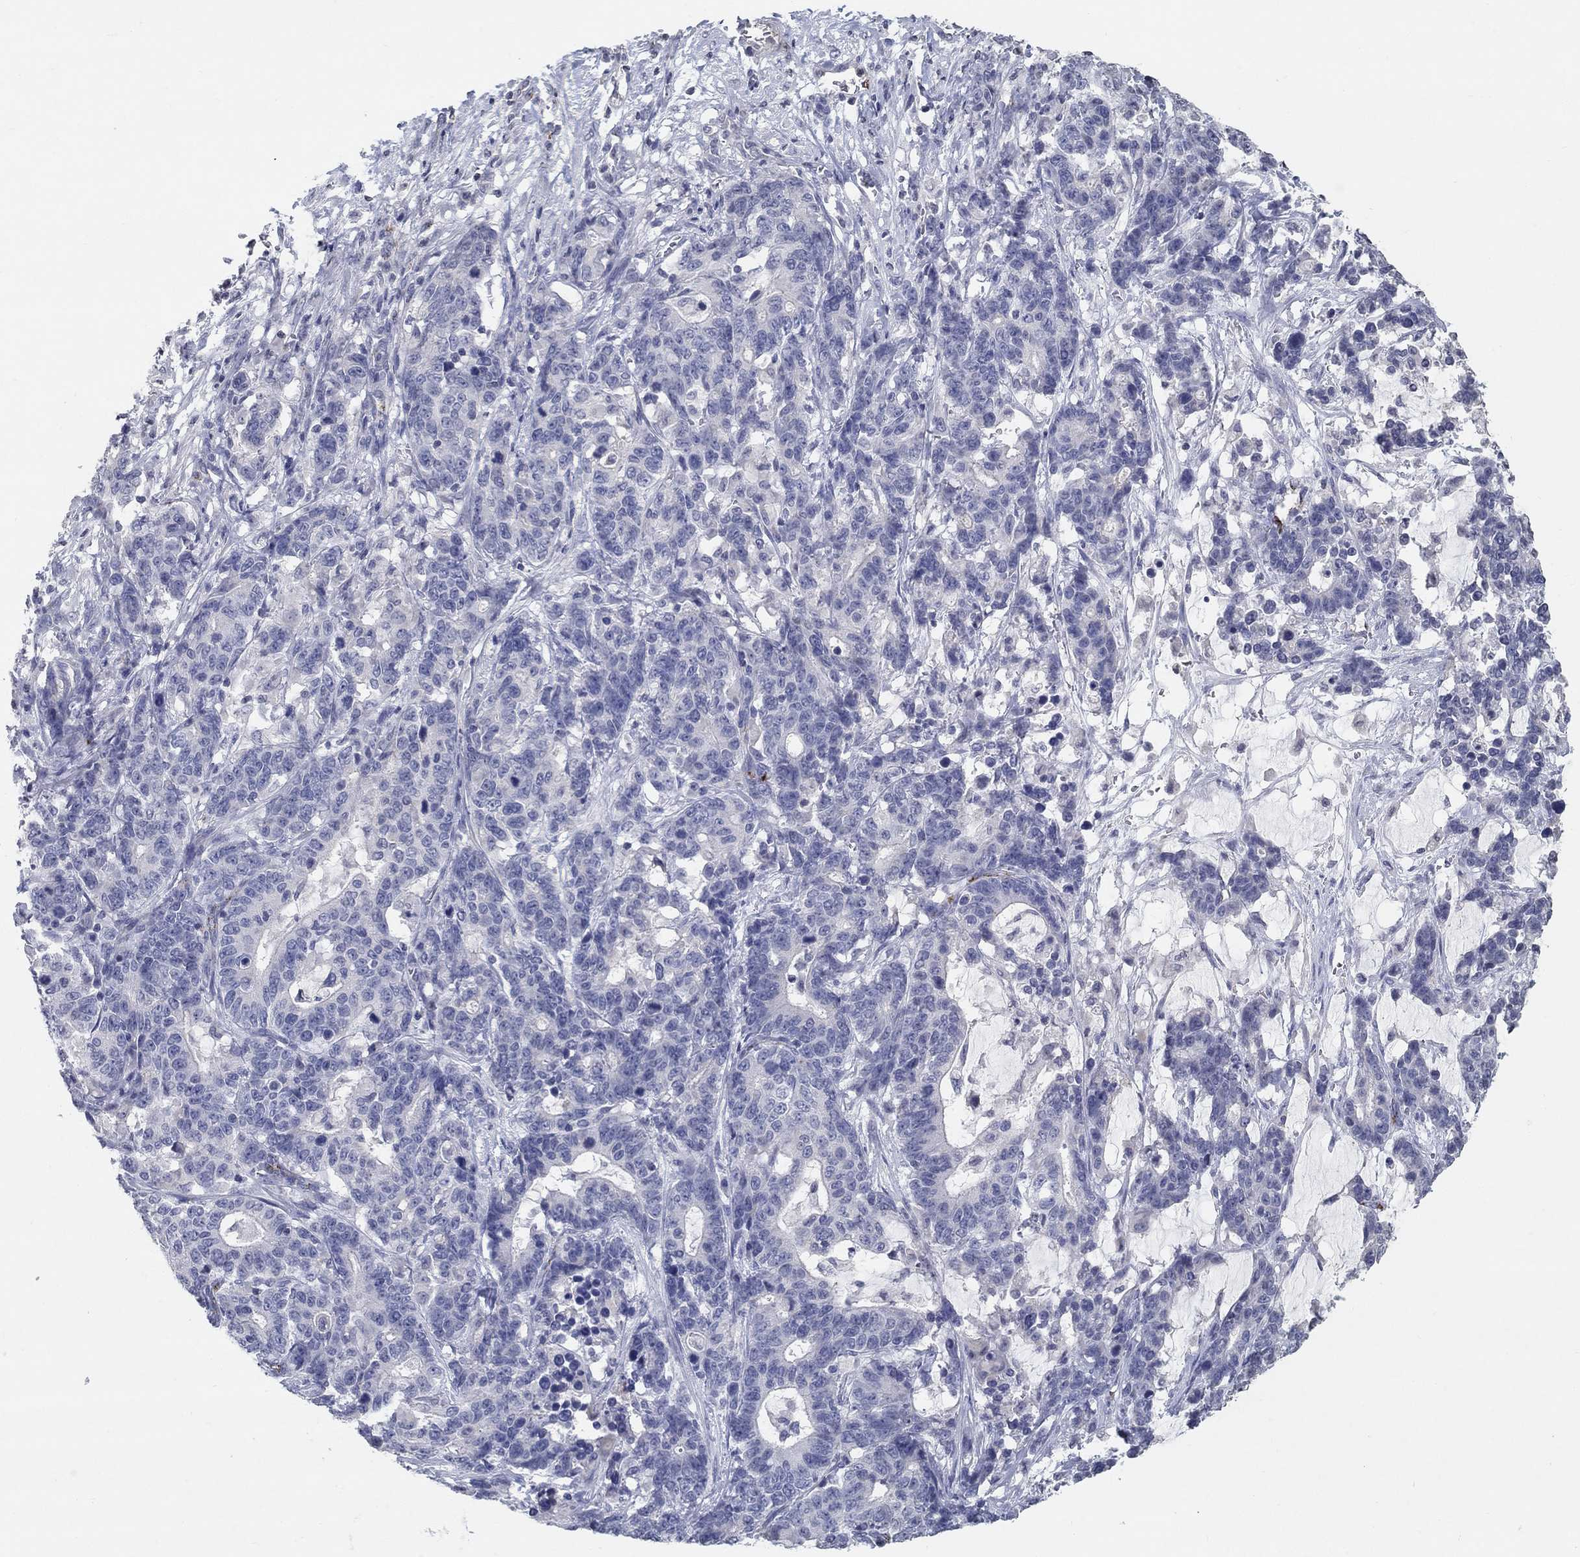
{"staining": {"intensity": "negative", "quantity": "none", "location": "none"}, "tissue": "stomach cancer", "cell_type": "Tumor cells", "image_type": "cancer", "snomed": [{"axis": "morphology", "description": "Normal tissue, NOS"}, {"axis": "morphology", "description": "Adenocarcinoma, NOS"}, {"axis": "topography", "description": "Stomach"}], "caption": "IHC photomicrograph of neoplastic tissue: human stomach cancer (adenocarcinoma) stained with DAB reveals no significant protein staining in tumor cells.", "gene": "TINAG", "patient": {"sex": "female", "age": 64}}